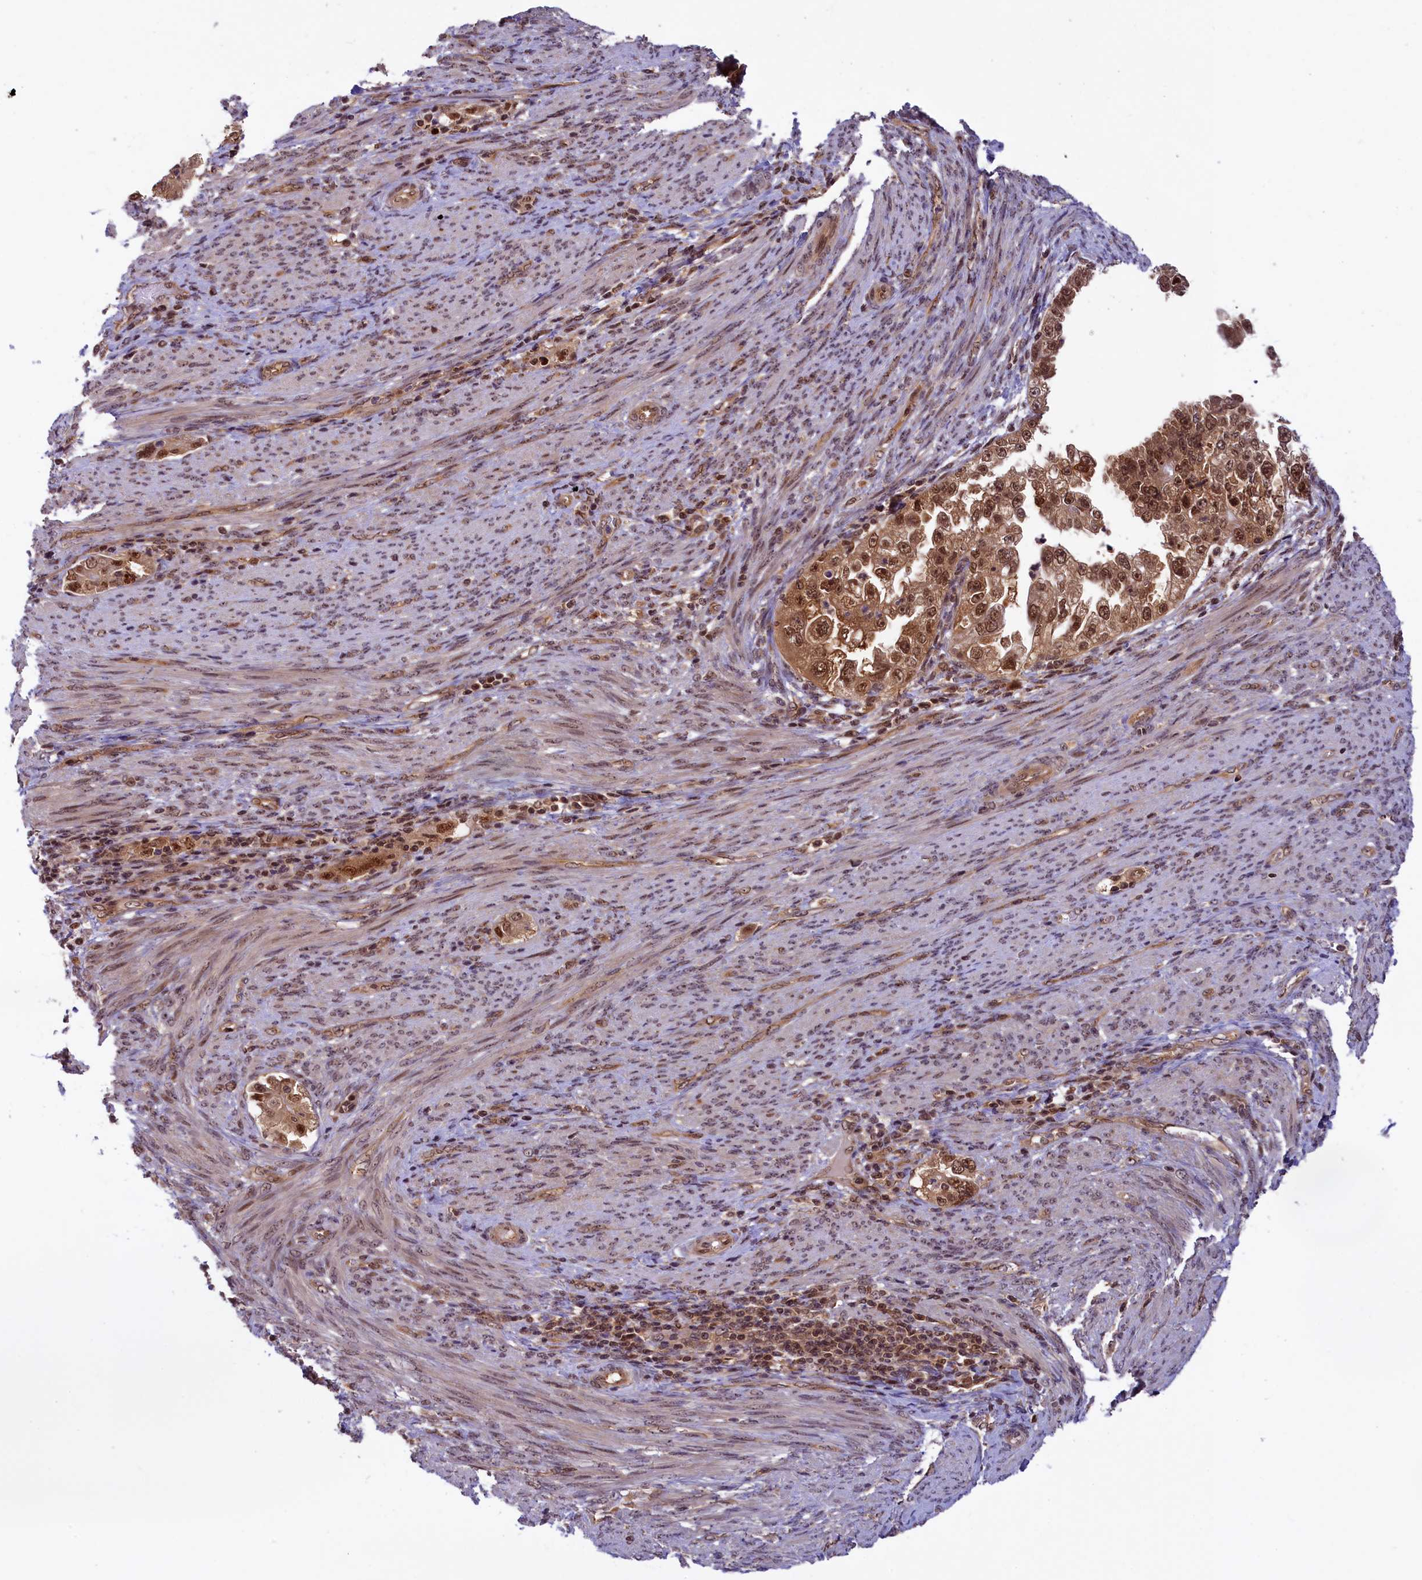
{"staining": {"intensity": "moderate", "quantity": ">75%", "location": "cytoplasmic/membranous,nuclear"}, "tissue": "endometrial cancer", "cell_type": "Tumor cells", "image_type": "cancer", "snomed": [{"axis": "morphology", "description": "Adenocarcinoma, NOS"}, {"axis": "topography", "description": "Endometrium"}], "caption": "IHC histopathology image of adenocarcinoma (endometrial) stained for a protein (brown), which reveals medium levels of moderate cytoplasmic/membranous and nuclear expression in about >75% of tumor cells.", "gene": "SLC7A6OS", "patient": {"sex": "female", "age": 85}}